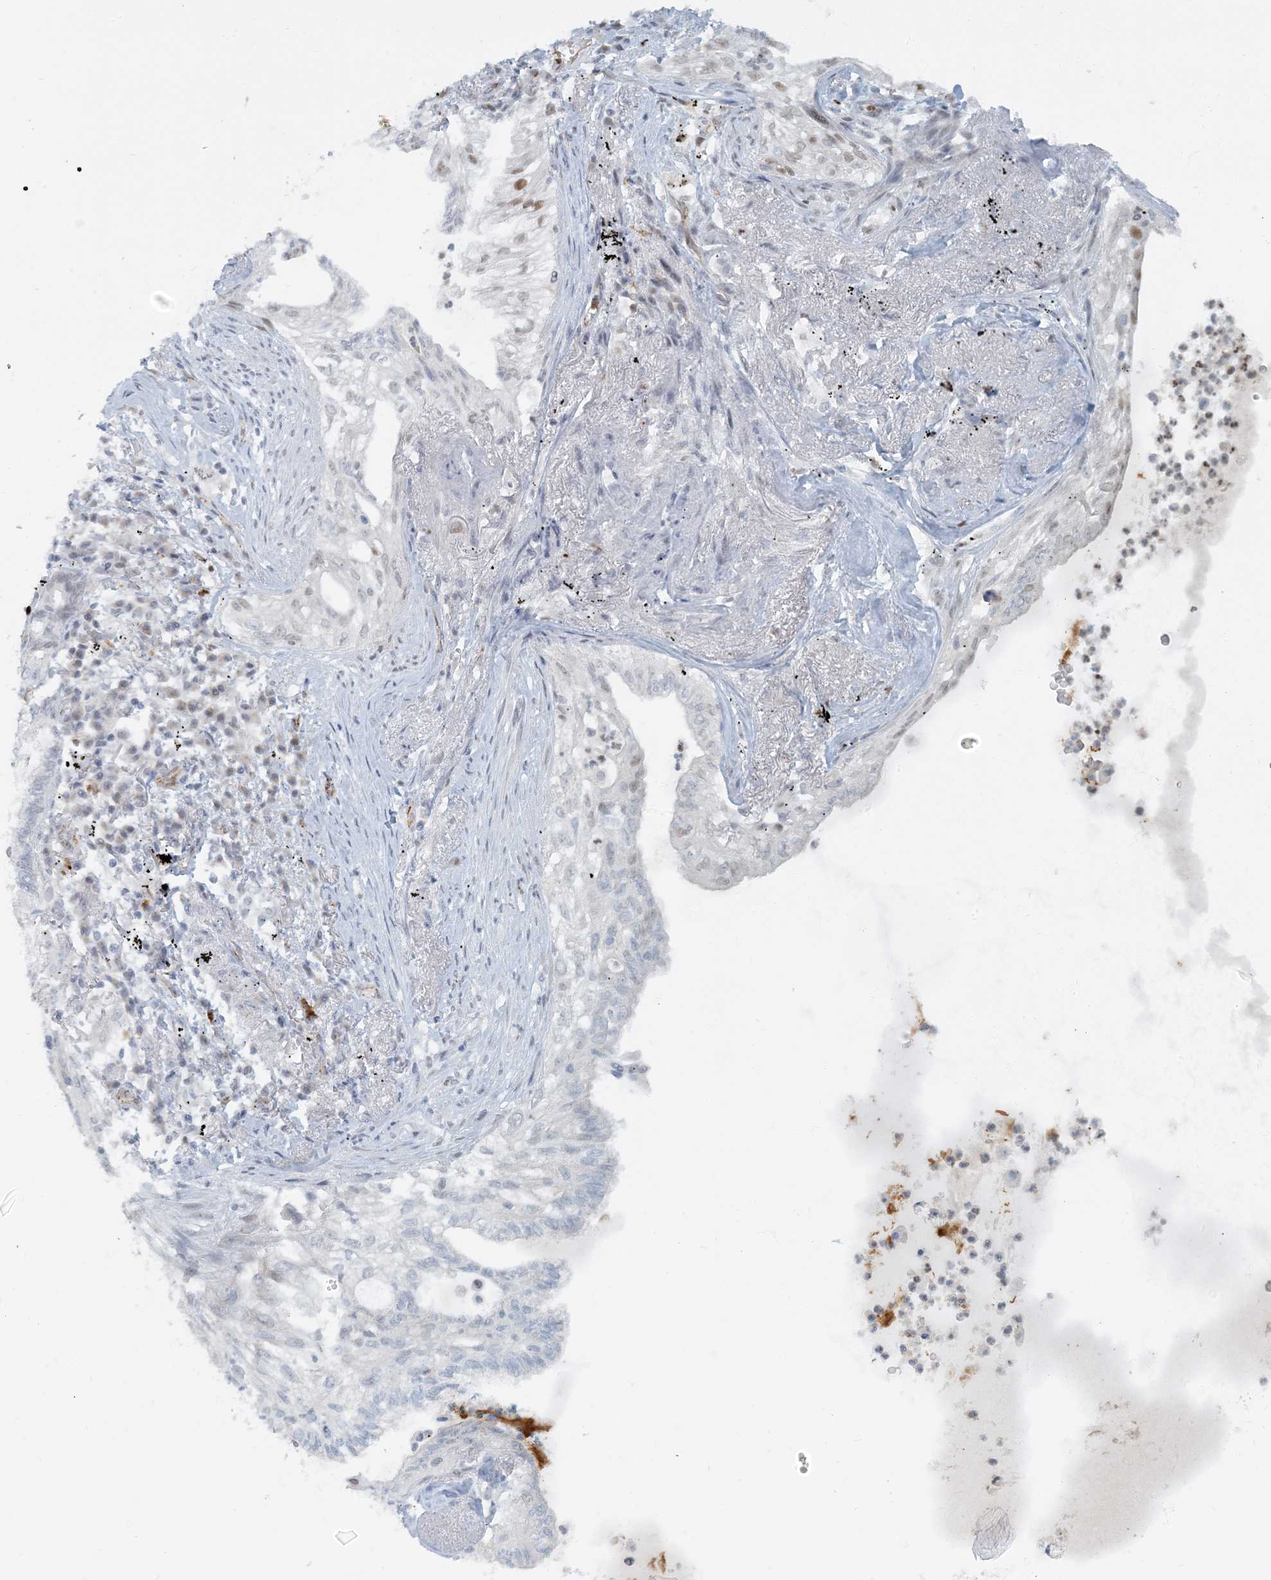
{"staining": {"intensity": "weak", "quantity": "<25%", "location": "nuclear"}, "tissue": "lung cancer", "cell_type": "Tumor cells", "image_type": "cancer", "snomed": [{"axis": "morphology", "description": "Adenocarcinoma, NOS"}, {"axis": "topography", "description": "Lung"}], "caption": "Immunohistochemistry (IHC) of lung cancer (adenocarcinoma) demonstrates no staining in tumor cells.", "gene": "AK9", "patient": {"sex": "female", "age": 70}}